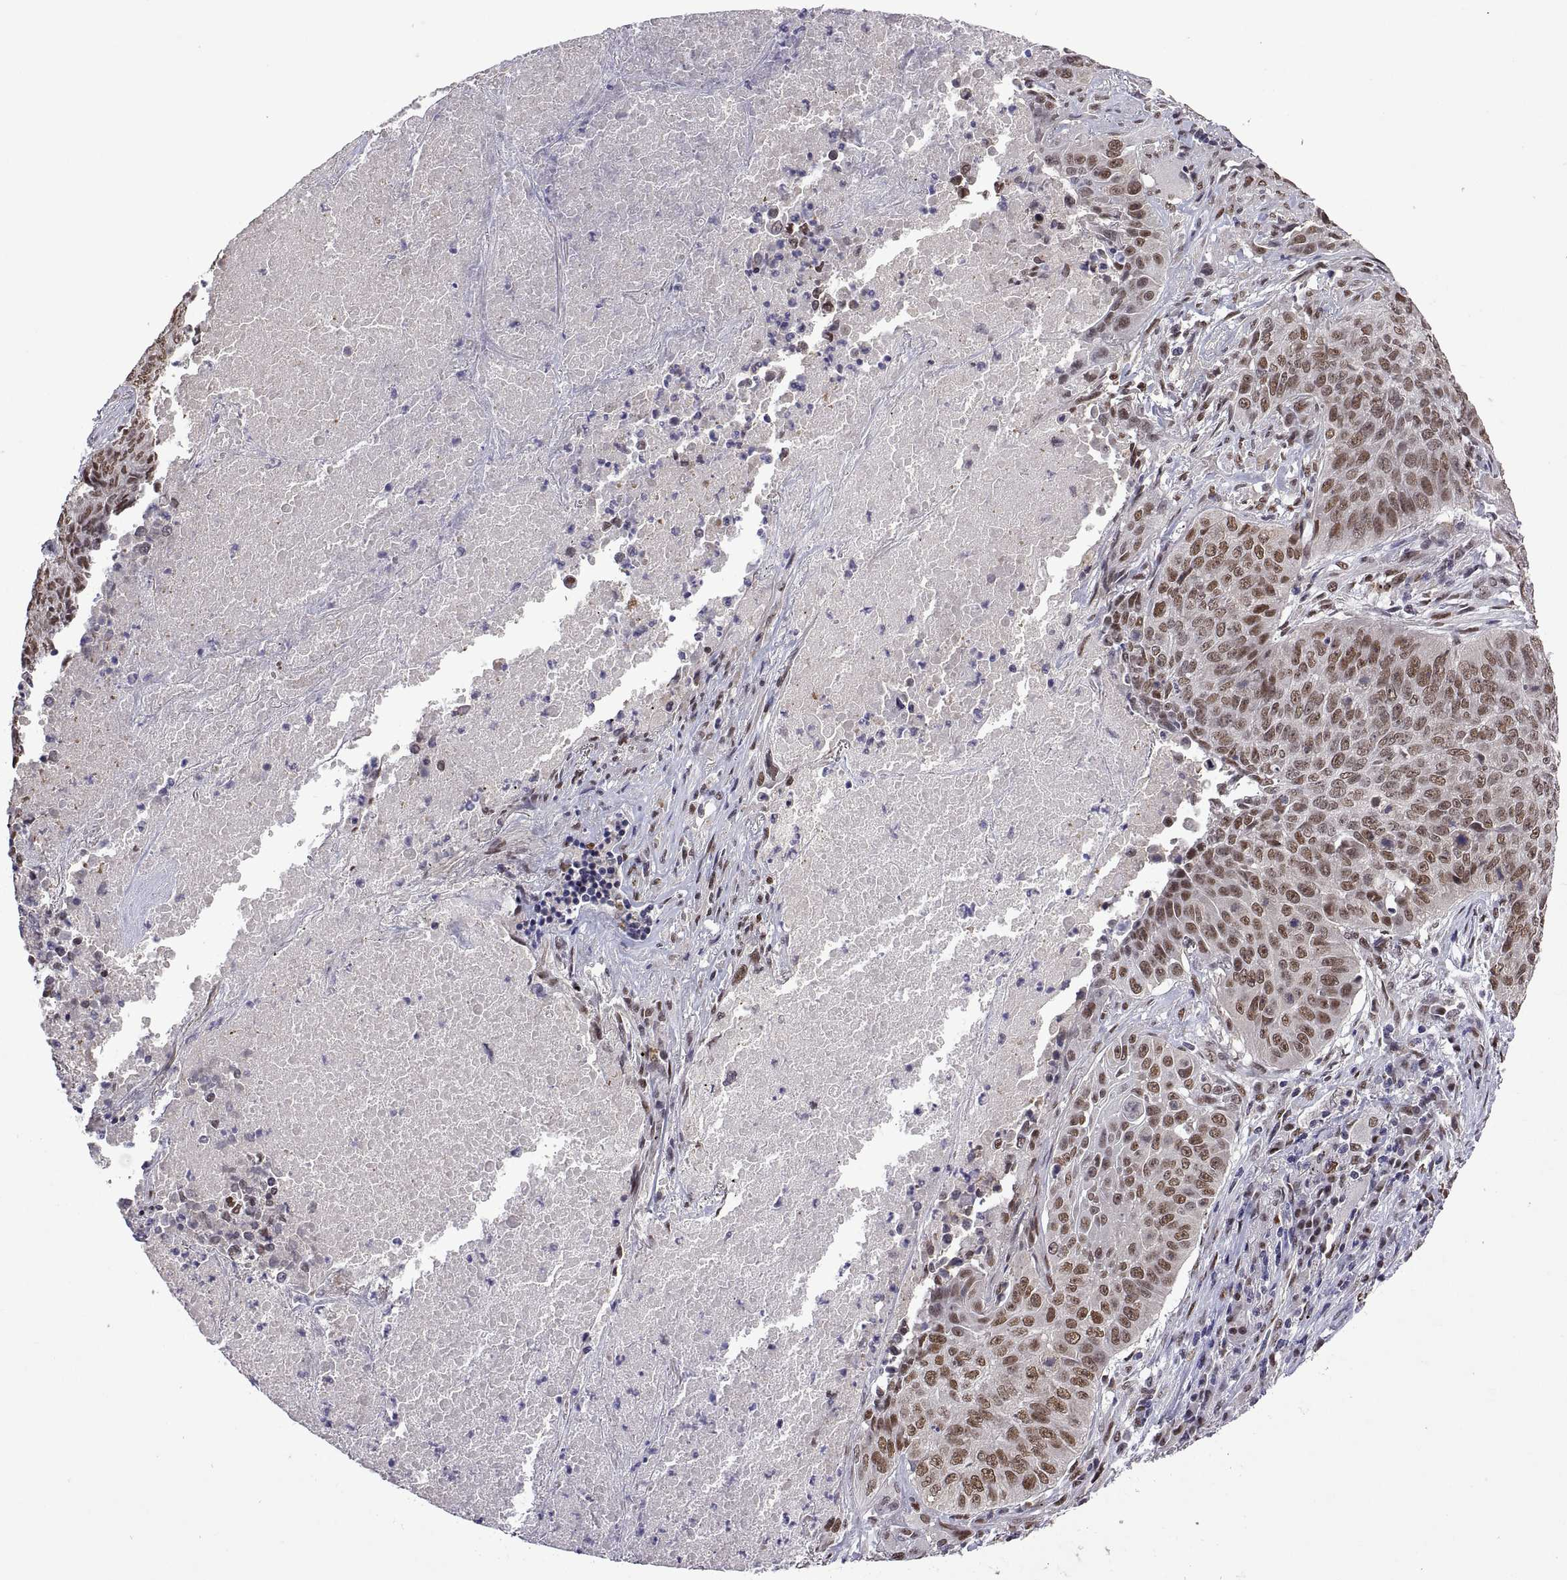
{"staining": {"intensity": "moderate", "quantity": "25%-75%", "location": "nuclear"}, "tissue": "lung cancer", "cell_type": "Tumor cells", "image_type": "cancer", "snomed": [{"axis": "morphology", "description": "Normal tissue, NOS"}, {"axis": "morphology", "description": "Squamous cell carcinoma, NOS"}, {"axis": "topography", "description": "Bronchus"}, {"axis": "topography", "description": "Lung"}], "caption": "Lung squamous cell carcinoma stained for a protein demonstrates moderate nuclear positivity in tumor cells. (DAB IHC, brown staining for protein, blue staining for nuclei).", "gene": "NR4A1", "patient": {"sex": "male", "age": 64}}